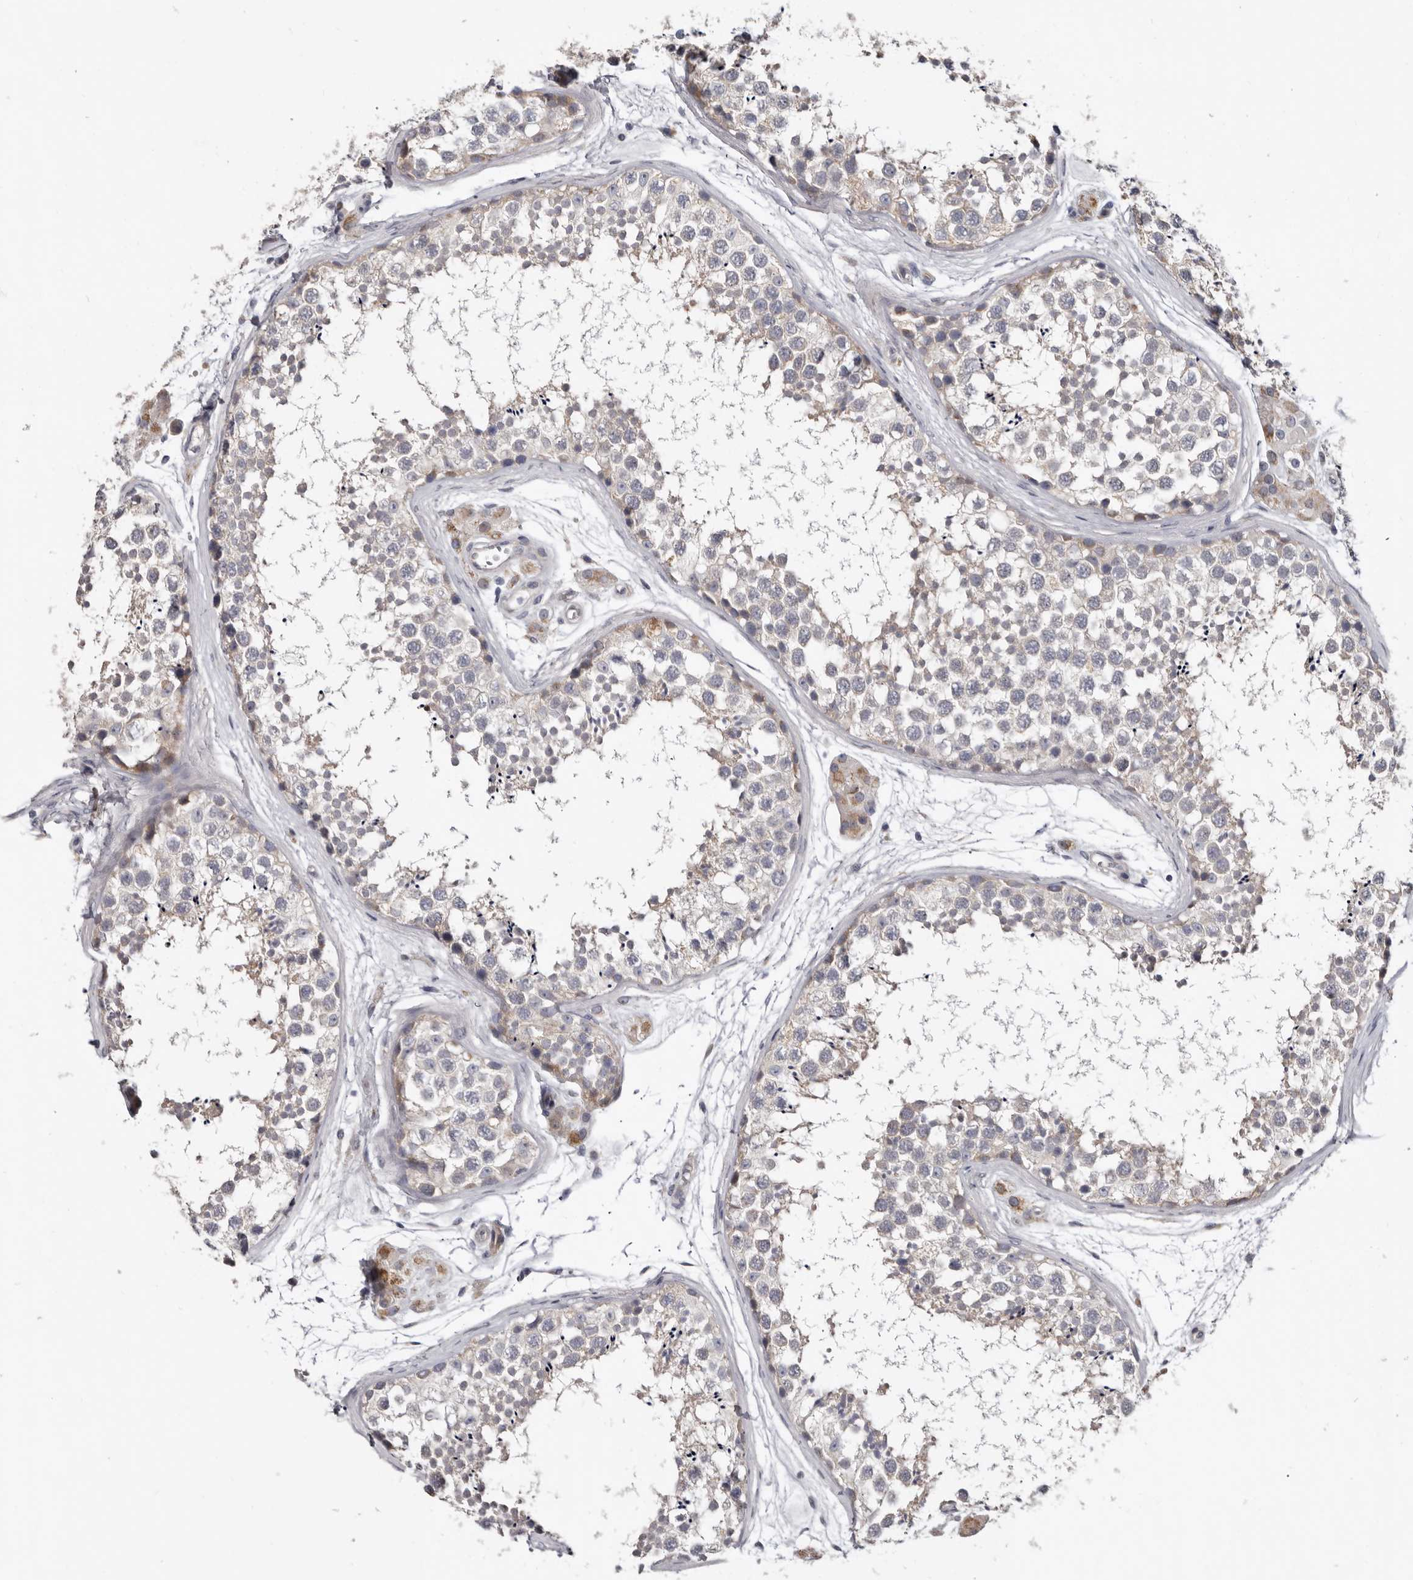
{"staining": {"intensity": "weak", "quantity": "<25%", "location": "cytoplasmic/membranous"}, "tissue": "testis", "cell_type": "Cells in seminiferous ducts", "image_type": "normal", "snomed": [{"axis": "morphology", "description": "Normal tissue, NOS"}, {"axis": "topography", "description": "Testis"}], "caption": "Immunohistochemistry image of benign testis: human testis stained with DAB shows no significant protein positivity in cells in seminiferous ducts.", "gene": "SPTA1", "patient": {"sex": "male", "age": 56}}